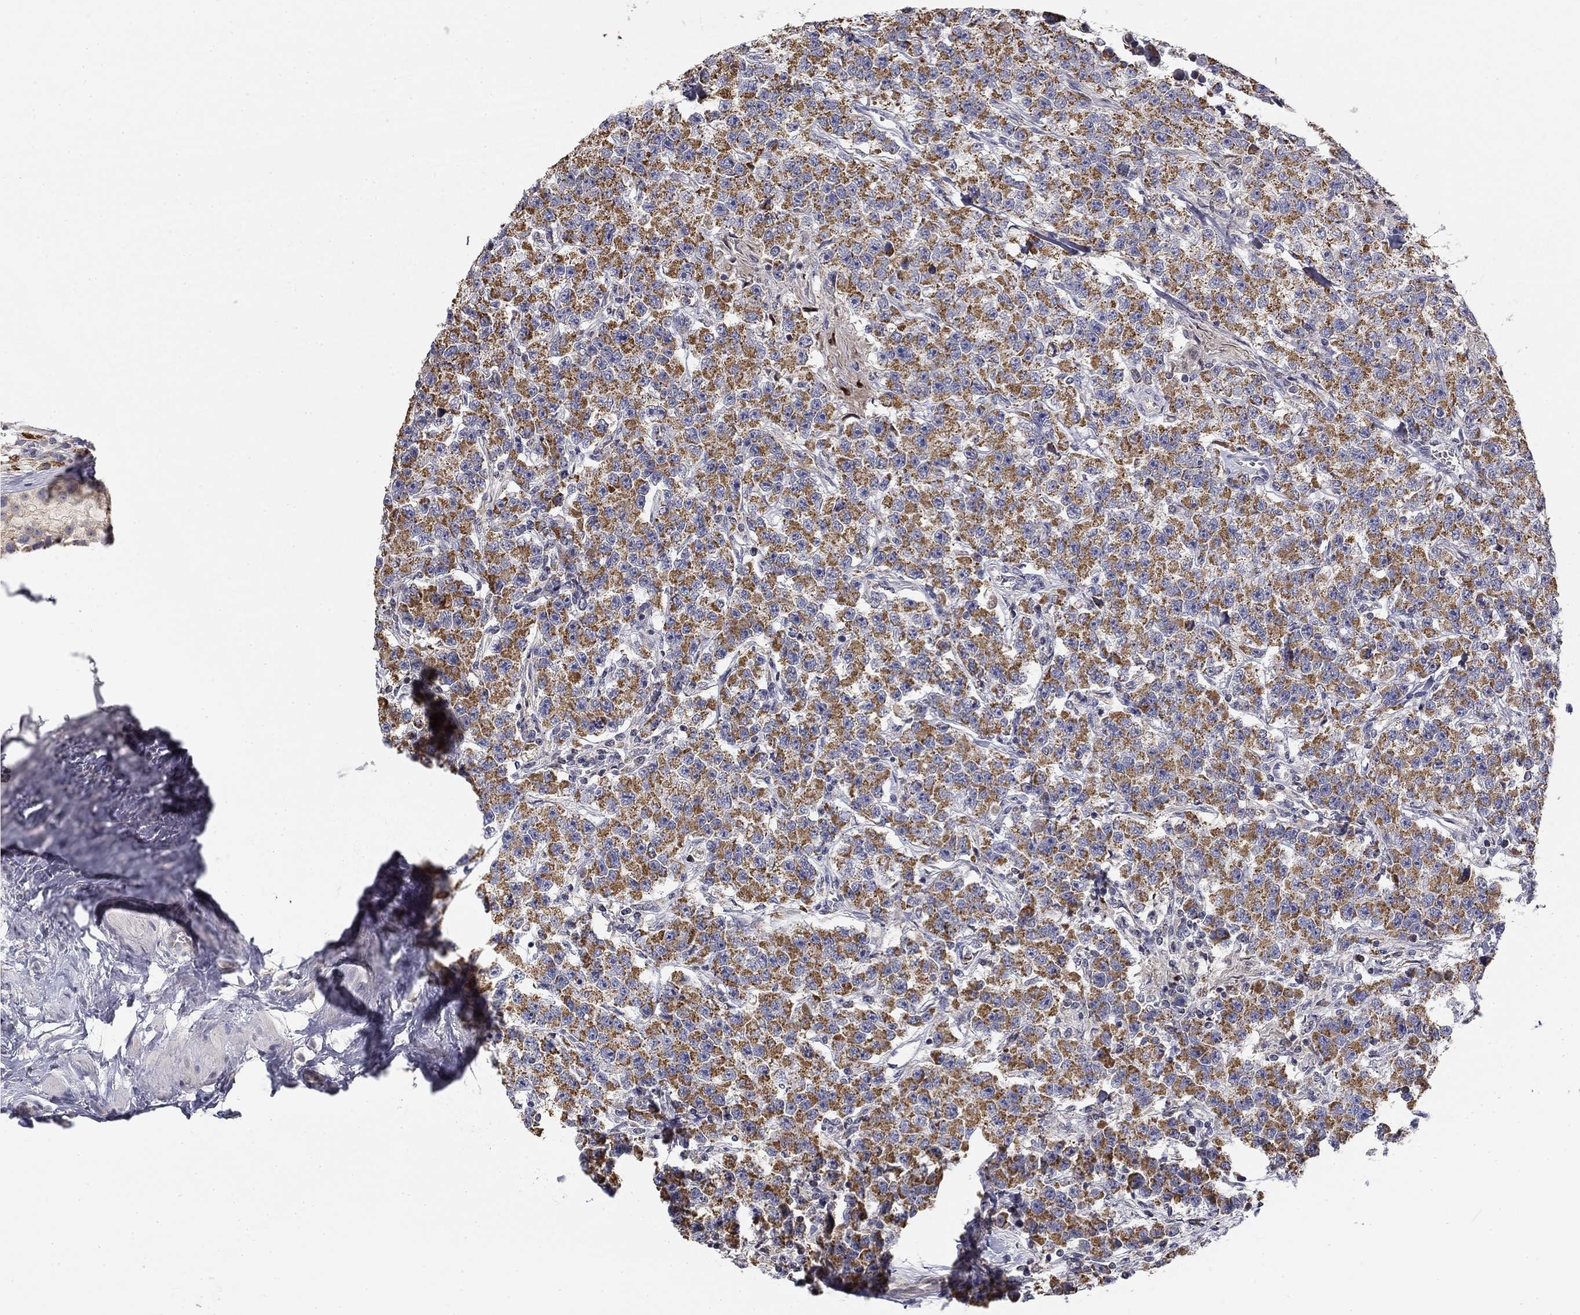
{"staining": {"intensity": "moderate", "quantity": ">75%", "location": "cytoplasmic/membranous"}, "tissue": "testis cancer", "cell_type": "Tumor cells", "image_type": "cancer", "snomed": [{"axis": "morphology", "description": "Seminoma, NOS"}, {"axis": "topography", "description": "Testis"}], "caption": "Moderate cytoplasmic/membranous protein staining is identified in approximately >75% of tumor cells in testis cancer (seminoma).", "gene": "SLC2A9", "patient": {"sex": "male", "age": 59}}